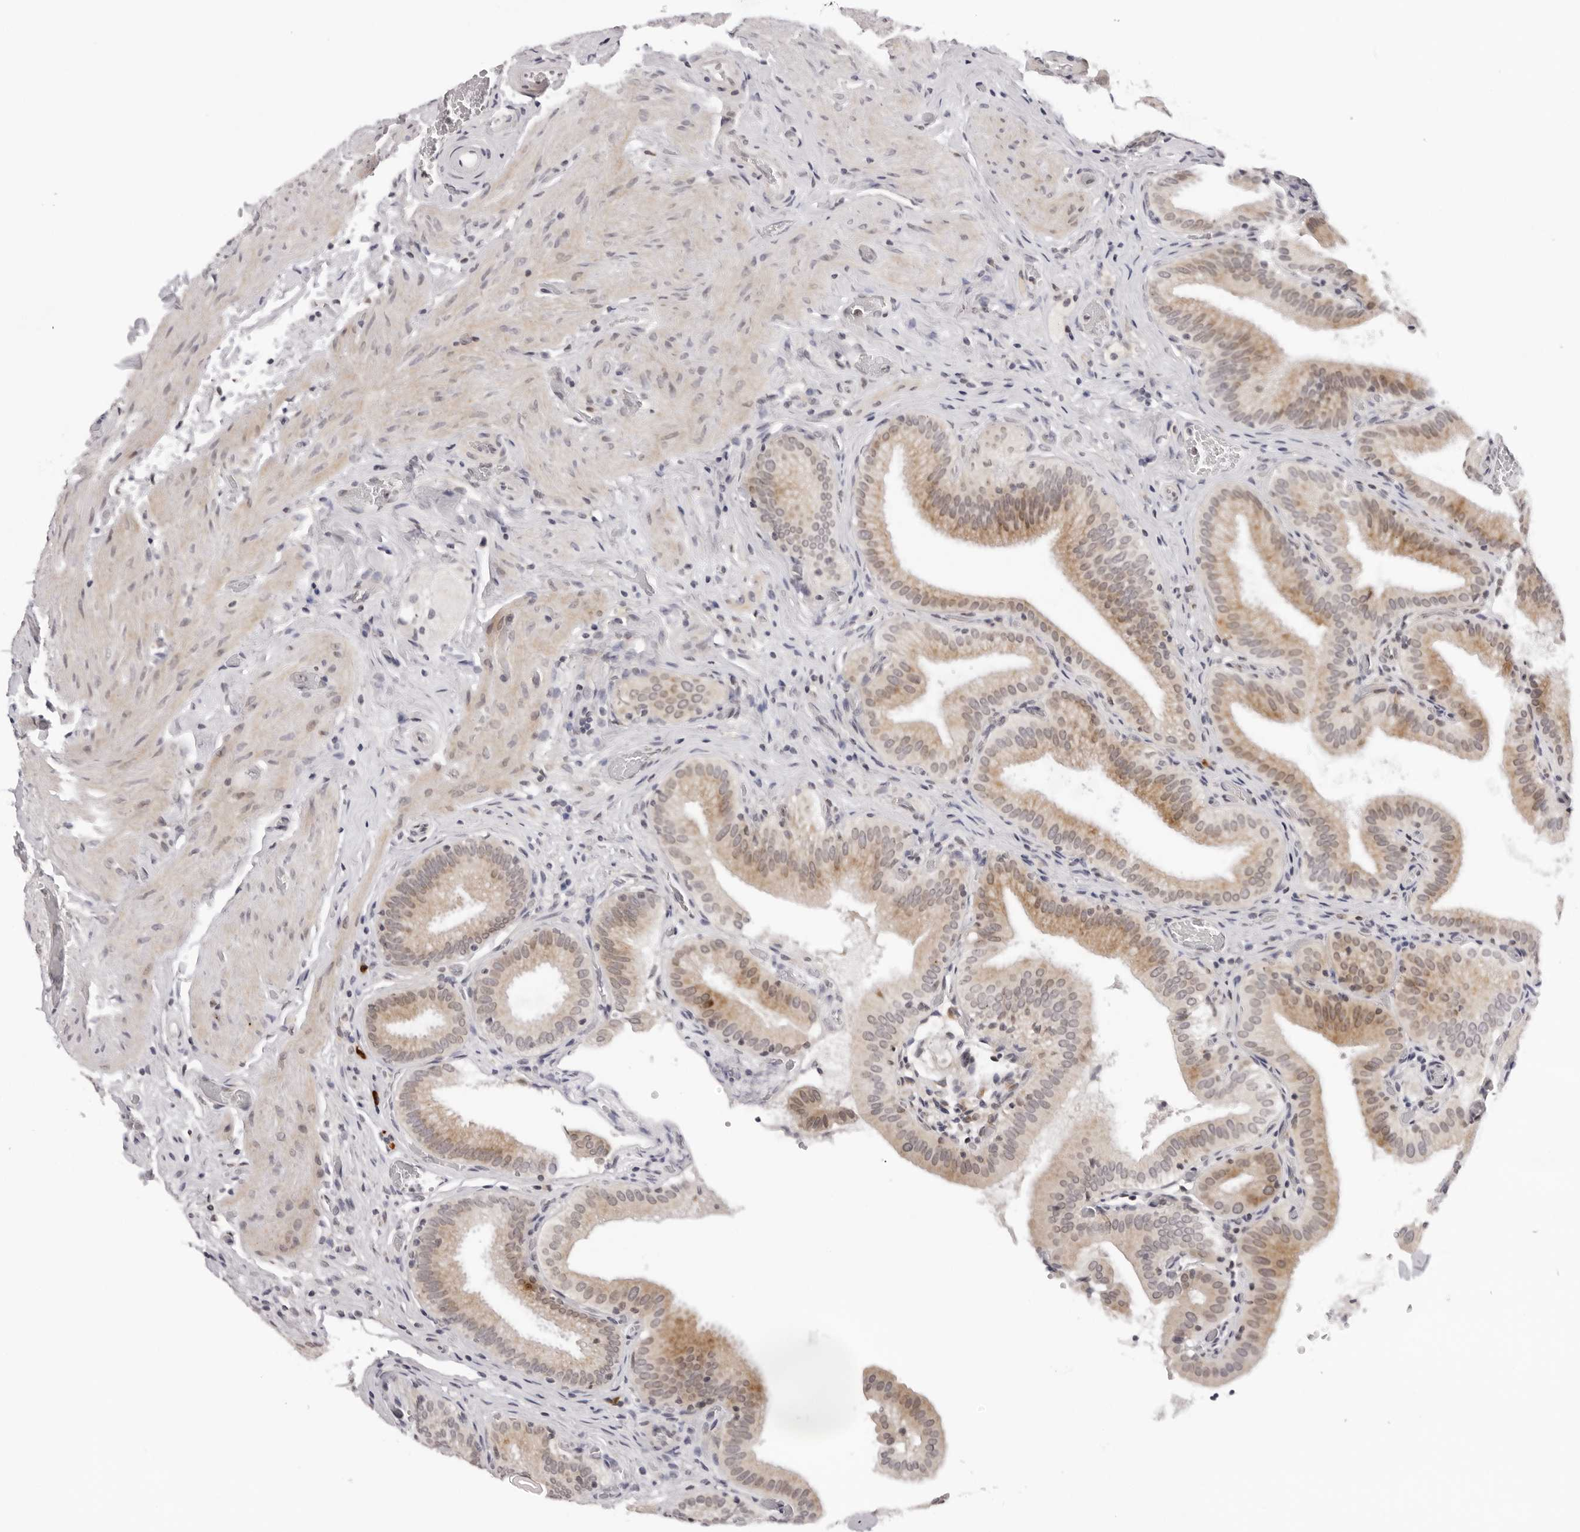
{"staining": {"intensity": "weak", "quantity": ">75%", "location": "cytoplasmic/membranous,nuclear"}, "tissue": "gallbladder", "cell_type": "Glandular cells", "image_type": "normal", "snomed": [{"axis": "morphology", "description": "Normal tissue, NOS"}, {"axis": "topography", "description": "Gallbladder"}], "caption": "Human gallbladder stained with a brown dye reveals weak cytoplasmic/membranous,nuclear positive staining in approximately >75% of glandular cells.", "gene": "IL17RA", "patient": {"sex": "male", "age": 54}}